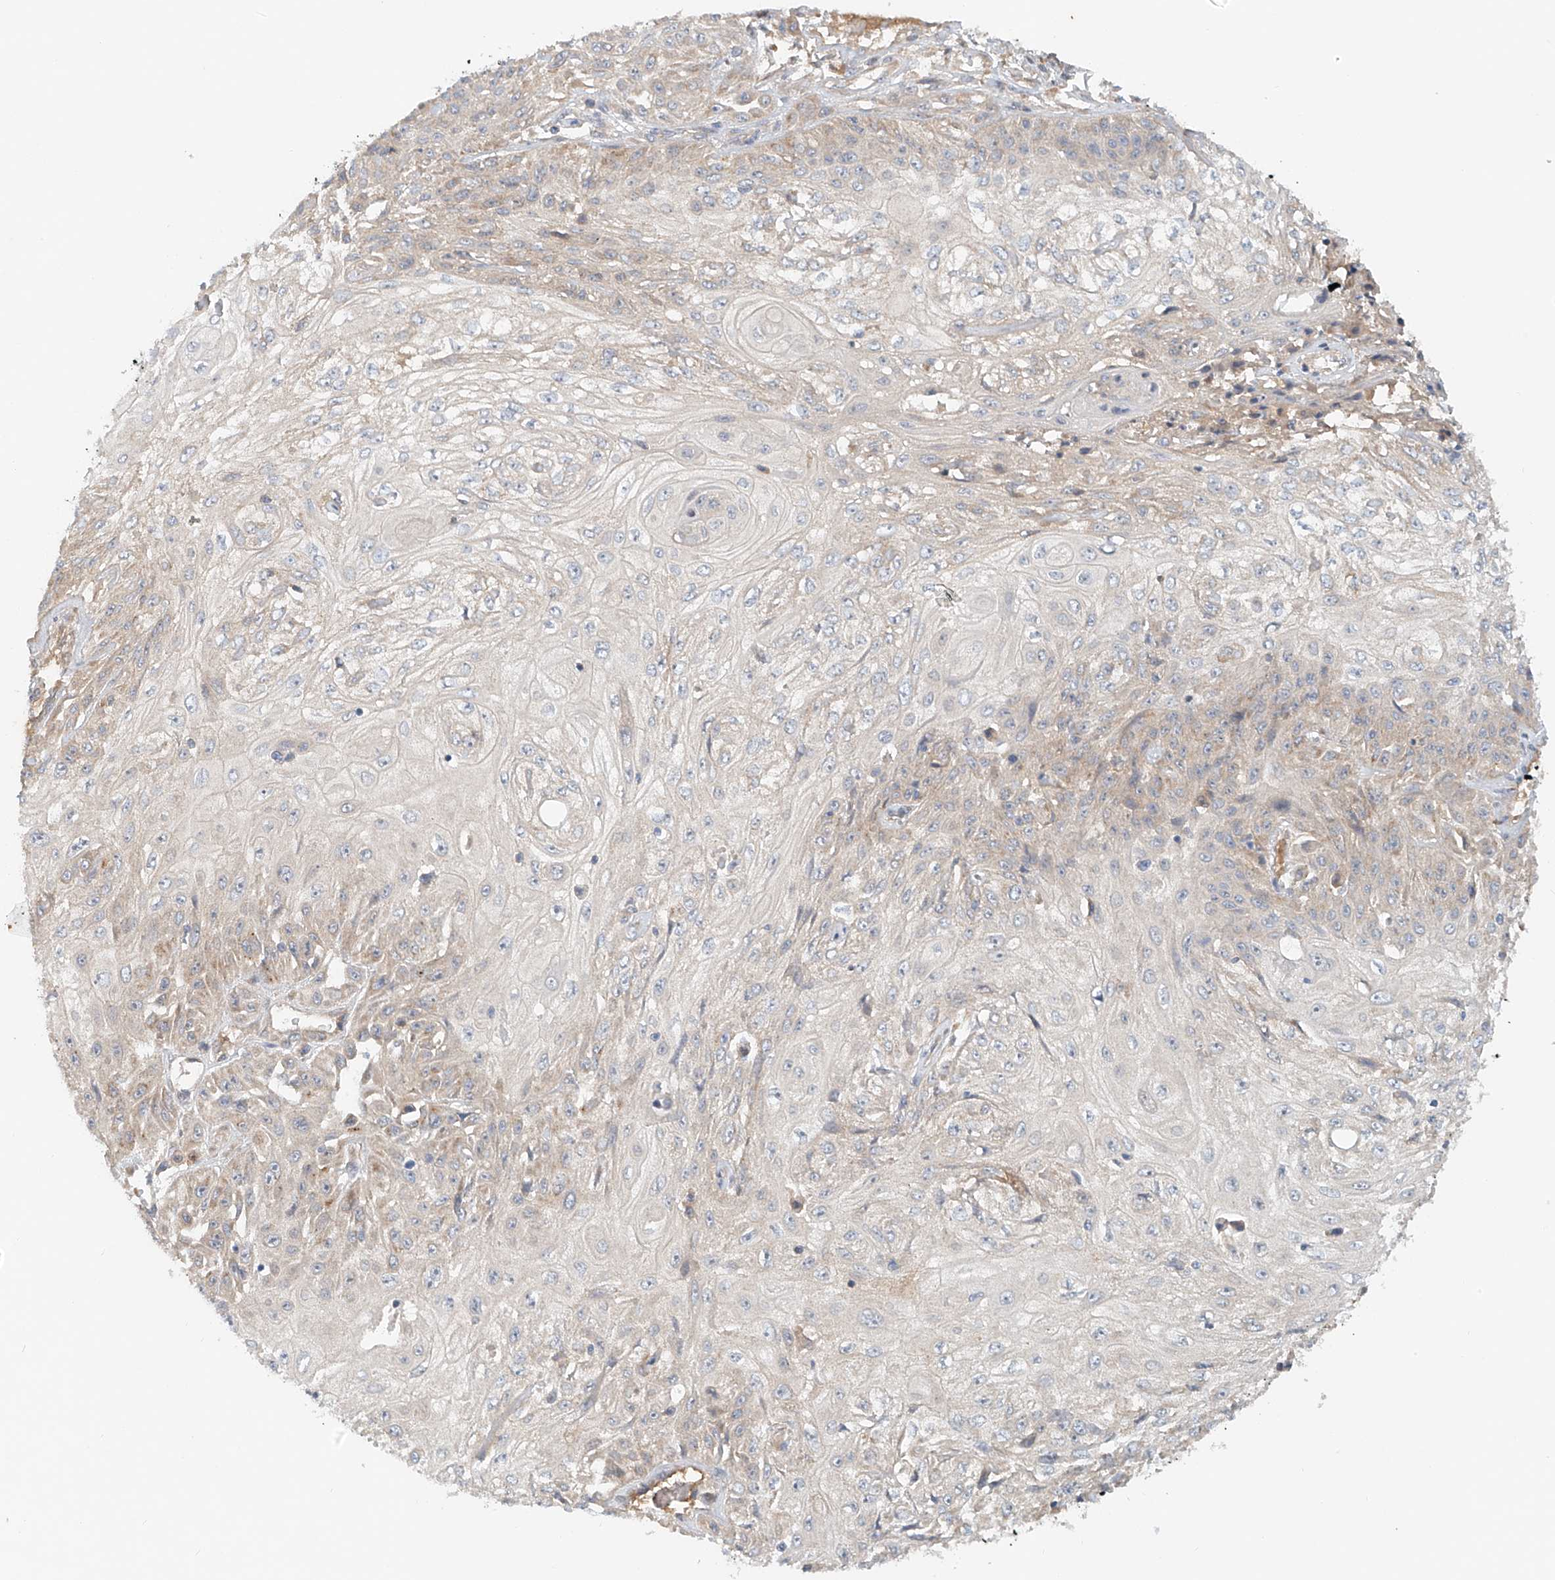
{"staining": {"intensity": "weak", "quantity": "<25%", "location": "cytoplasmic/membranous"}, "tissue": "skin cancer", "cell_type": "Tumor cells", "image_type": "cancer", "snomed": [{"axis": "morphology", "description": "Squamous cell carcinoma, NOS"}, {"axis": "morphology", "description": "Squamous cell carcinoma, metastatic, NOS"}, {"axis": "topography", "description": "Skin"}, {"axis": "topography", "description": "Lymph node"}], "caption": "This is a histopathology image of immunohistochemistry staining of skin cancer (squamous cell carcinoma), which shows no positivity in tumor cells.", "gene": "LYRM9", "patient": {"sex": "male", "age": 75}}